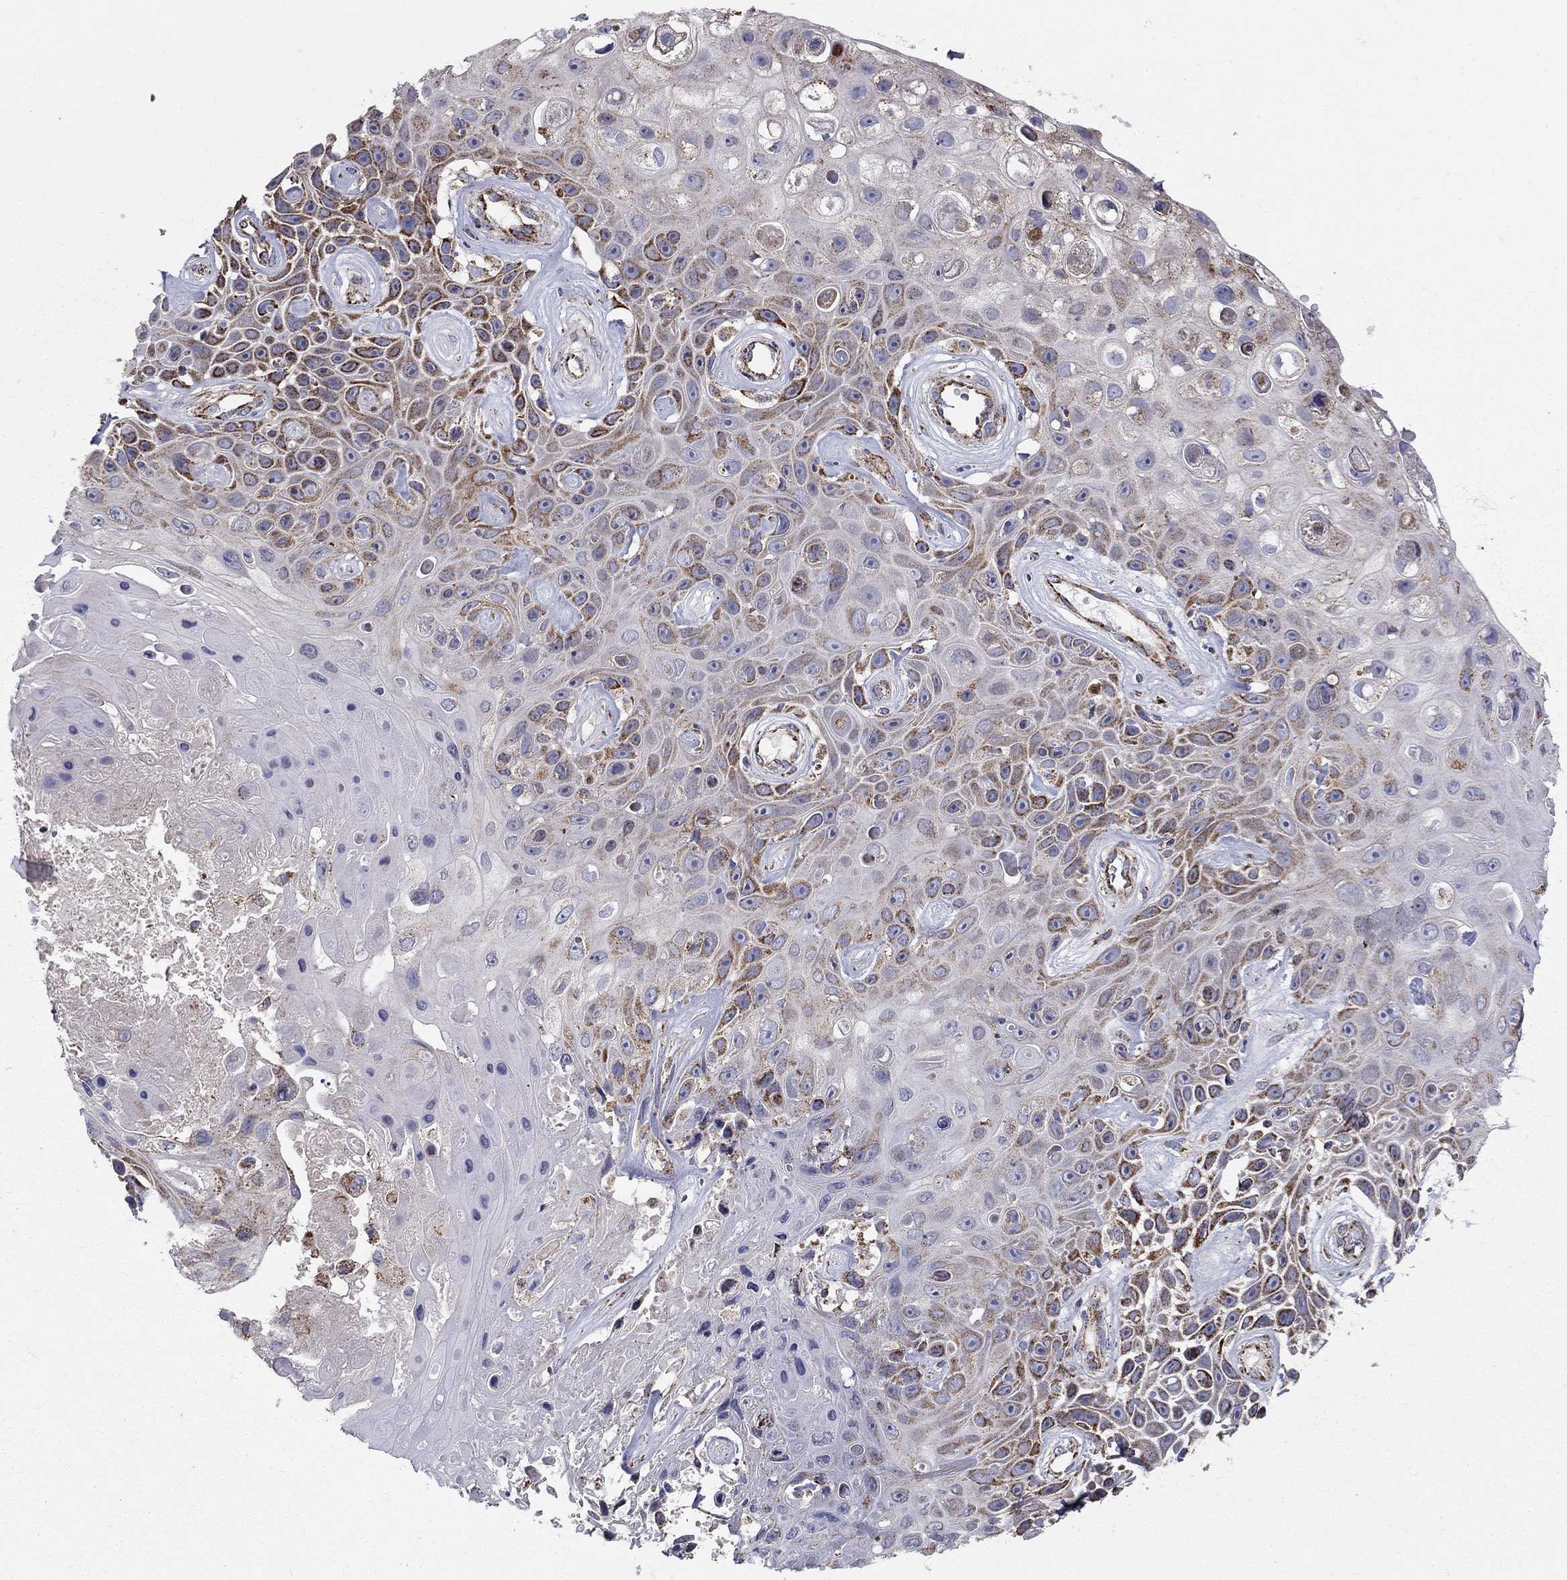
{"staining": {"intensity": "strong", "quantity": "25%-75%", "location": "cytoplasmic/membranous"}, "tissue": "skin cancer", "cell_type": "Tumor cells", "image_type": "cancer", "snomed": [{"axis": "morphology", "description": "Squamous cell carcinoma, NOS"}, {"axis": "topography", "description": "Skin"}], "caption": "Immunohistochemistry (IHC) image of human squamous cell carcinoma (skin) stained for a protein (brown), which demonstrates high levels of strong cytoplasmic/membranous expression in approximately 25%-75% of tumor cells.", "gene": "GCSH", "patient": {"sex": "male", "age": 82}}